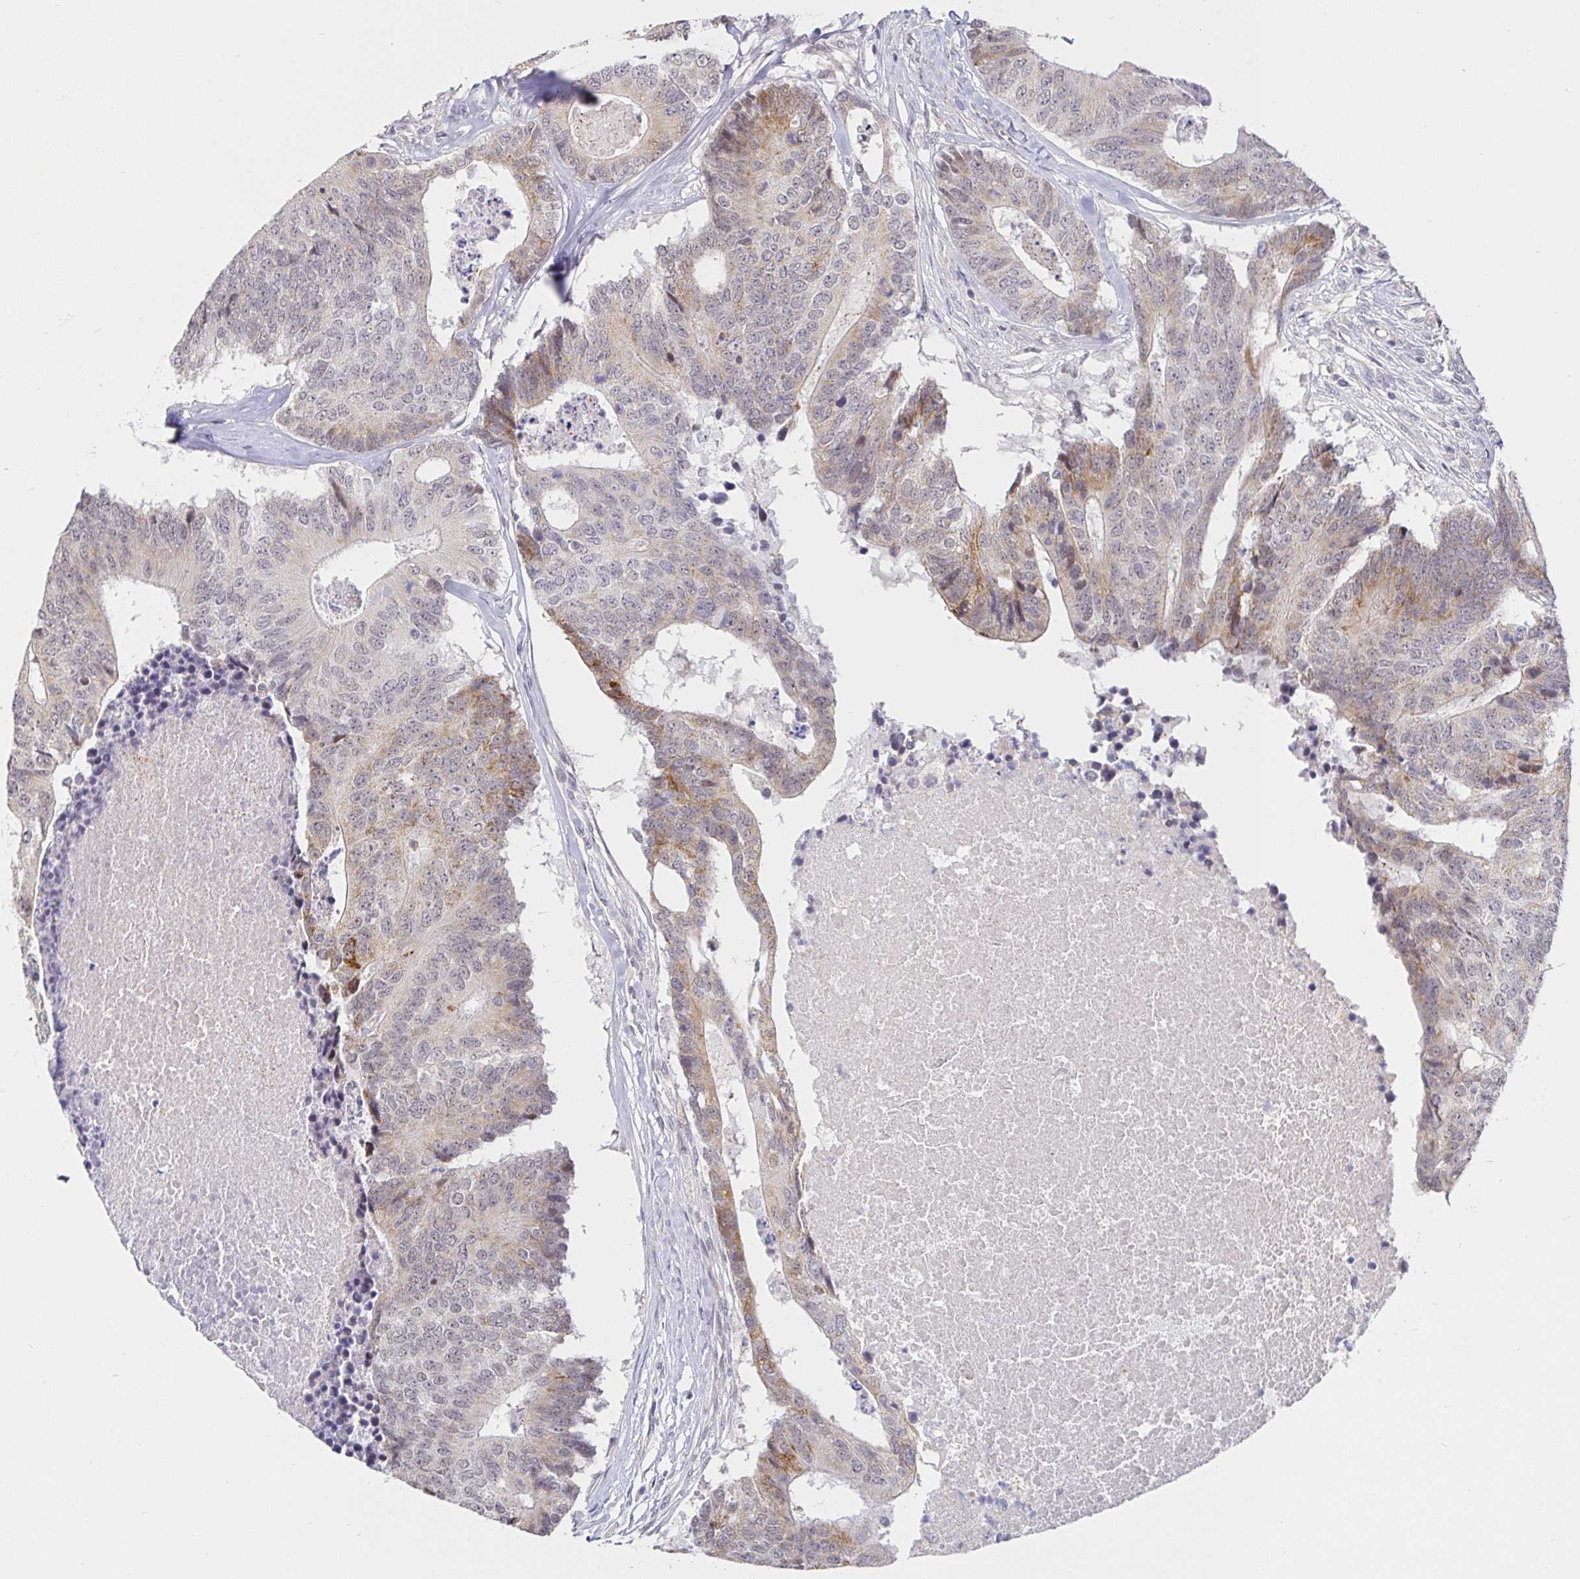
{"staining": {"intensity": "weak", "quantity": "25%-75%", "location": "cytoplasmic/membranous"}, "tissue": "colorectal cancer", "cell_type": "Tumor cells", "image_type": "cancer", "snomed": [{"axis": "morphology", "description": "Adenocarcinoma, NOS"}, {"axis": "topography", "description": "Colon"}], "caption": "This is a photomicrograph of immunohistochemistry (IHC) staining of colorectal cancer (adenocarcinoma), which shows weak staining in the cytoplasmic/membranous of tumor cells.", "gene": "CIT", "patient": {"sex": "female", "age": 67}}